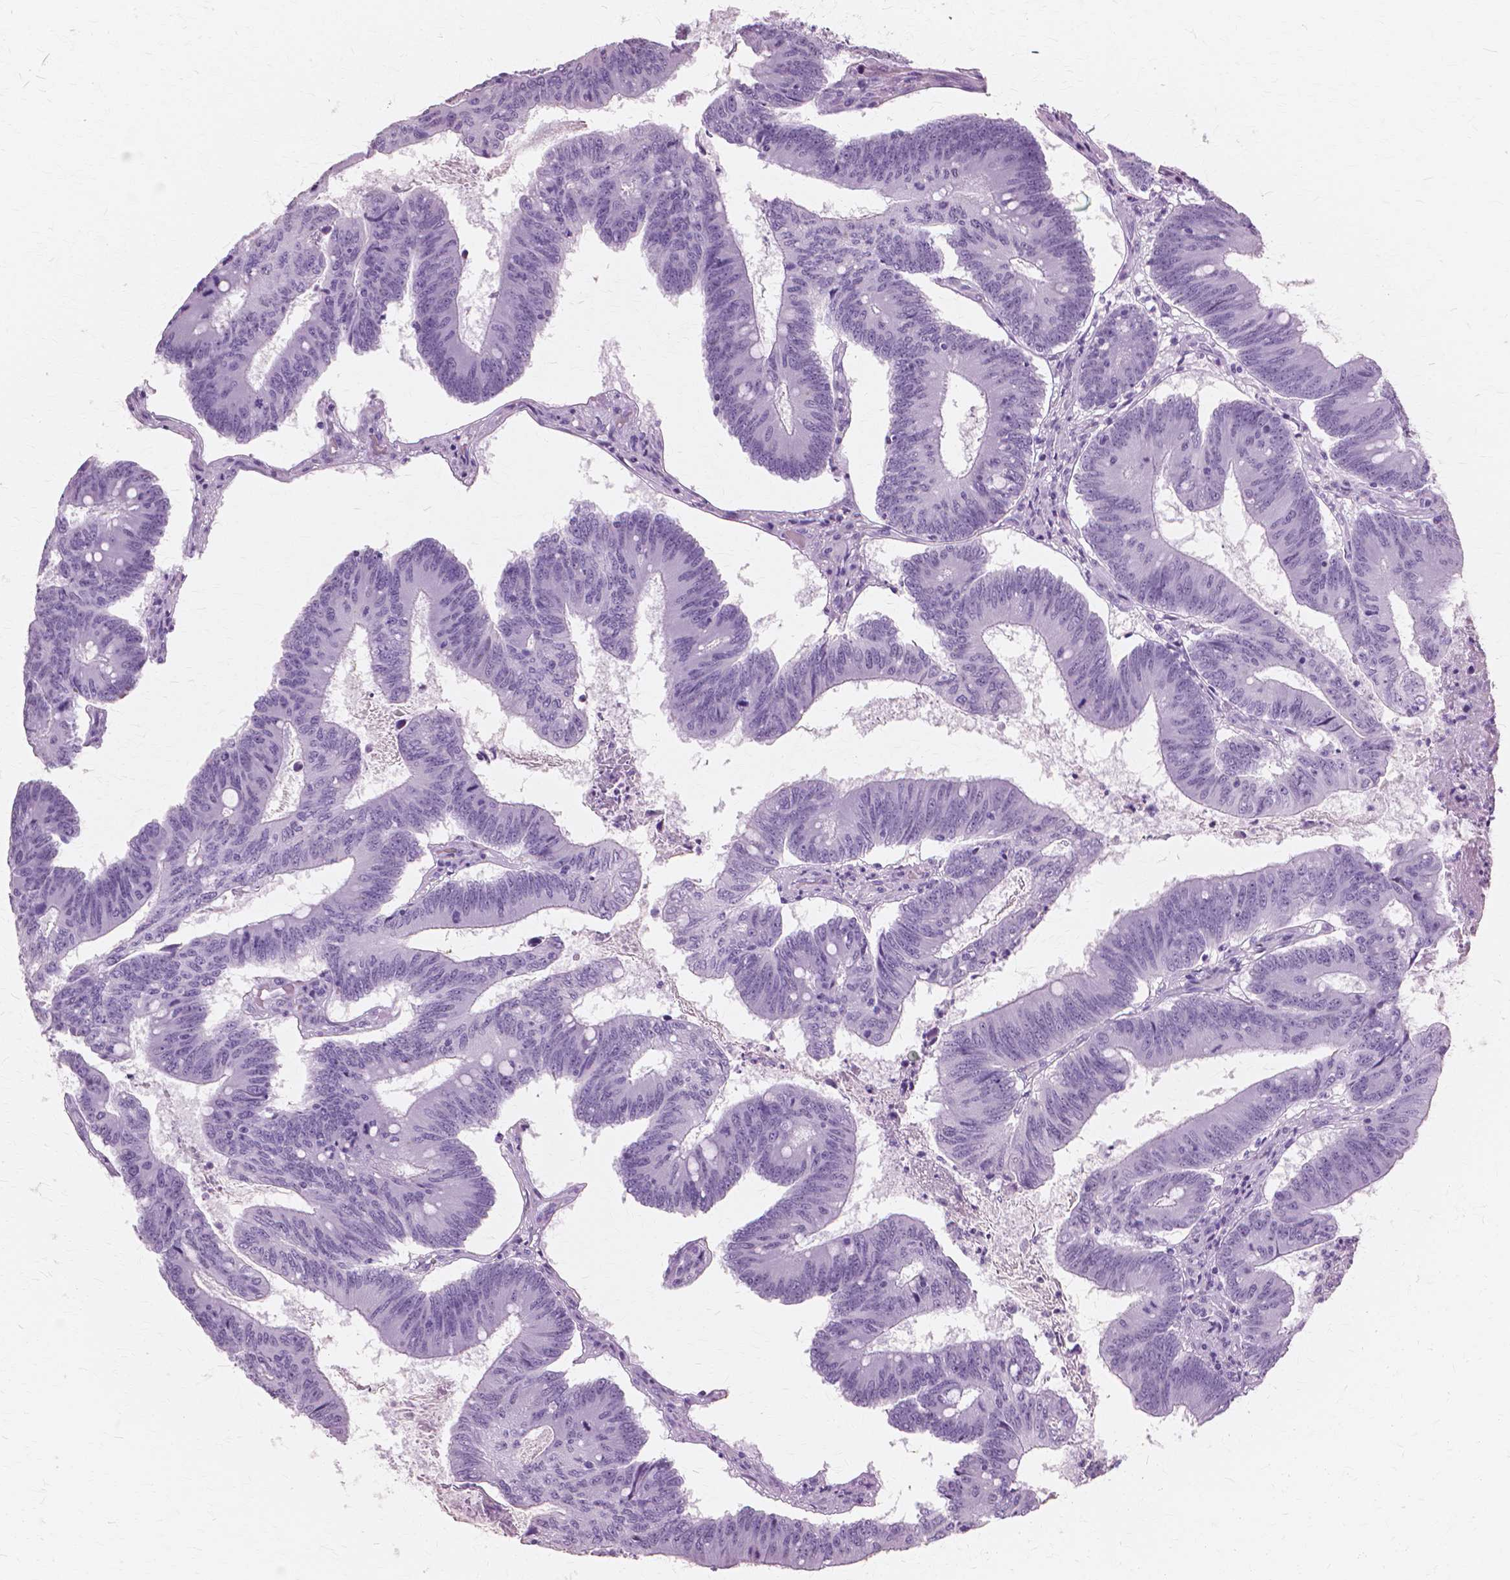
{"staining": {"intensity": "negative", "quantity": "none", "location": "none"}, "tissue": "colorectal cancer", "cell_type": "Tumor cells", "image_type": "cancer", "snomed": [{"axis": "morphology", "description": "Adenocarcinoma, NOS"}, {"axis": "topography", "description": "Colon"}], "caption": "Immunohistochemistry (IHC) histopathology image of neoplastic tissue: colorectal cancer stained with DAB (3,3'-diaminobenzidine) reveals no significant protein positivity in tumor cells. (DAB (3,3'-diaminobenzidine) immunohistochemistry (IHC), high magnification).", "gene": "SFTPD", "patient": {"sex": "female", "age": 70}}